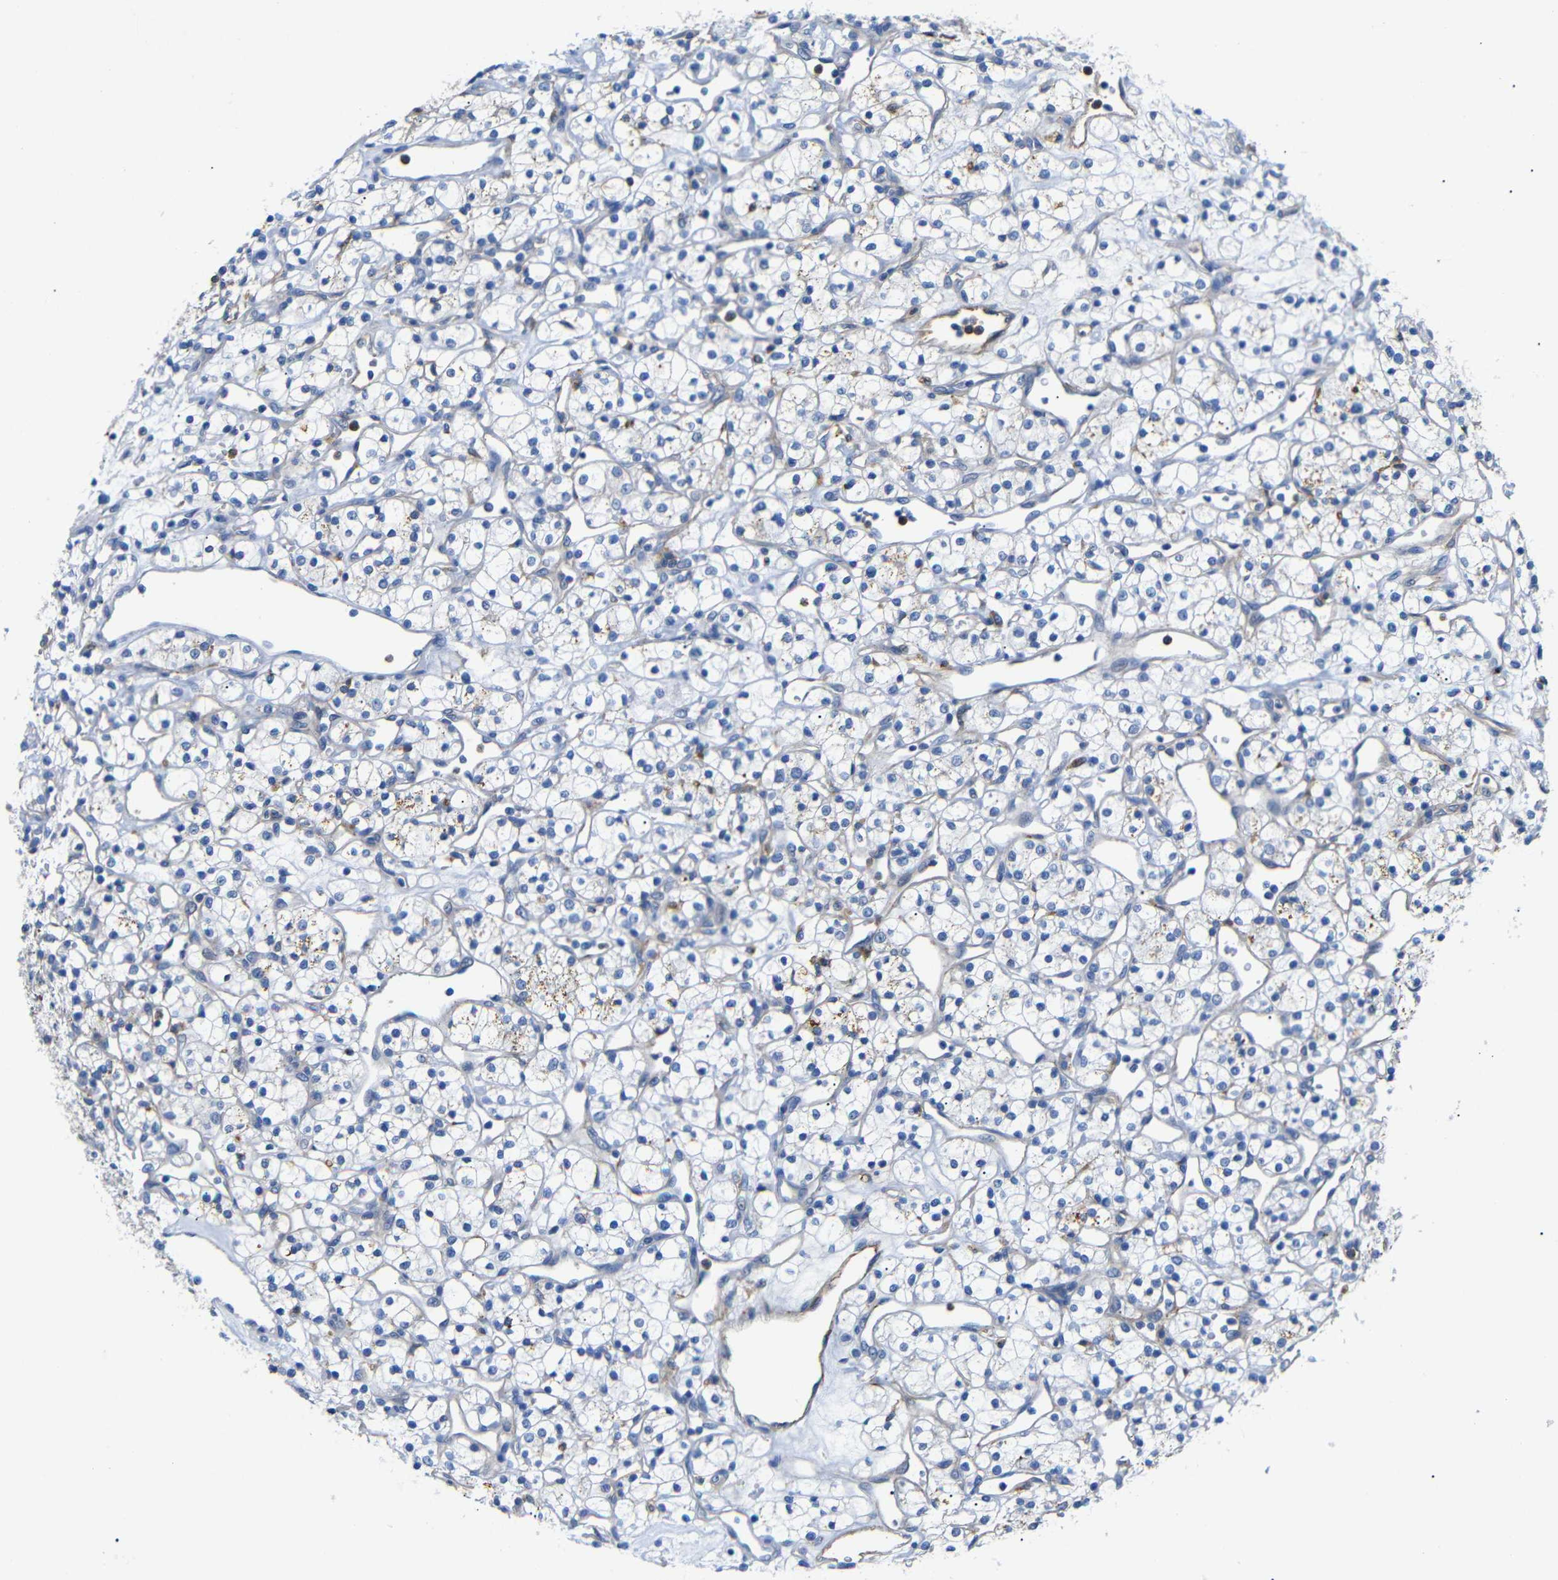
{"staining": {"intensity": "moderate", "quantity": "<25%", "location": "cytoplasmic/membranous"}, "tissue": "renal cancer", "cell_type": "Tumor cells", "image_type": "cancer", "snomed": [{"axis": "morphology", "description": "Adenocarcinoma, NOS"}, {"axis": "topography", "description": "Kidney"}], "caption": "Immunohistochemistry histopathology image of neoplastic tissue: adenocarcinoma (renal) stained using immunohistochemistry (IHC) displays low levels of moderate protein expression localized specifically in the cytoplasmic/membranous of tumor cells, appearing as a cytoplasmic/membranous brown color.", "gene": "SDCBP", "patient": {"sex": "female", "age": 60}}